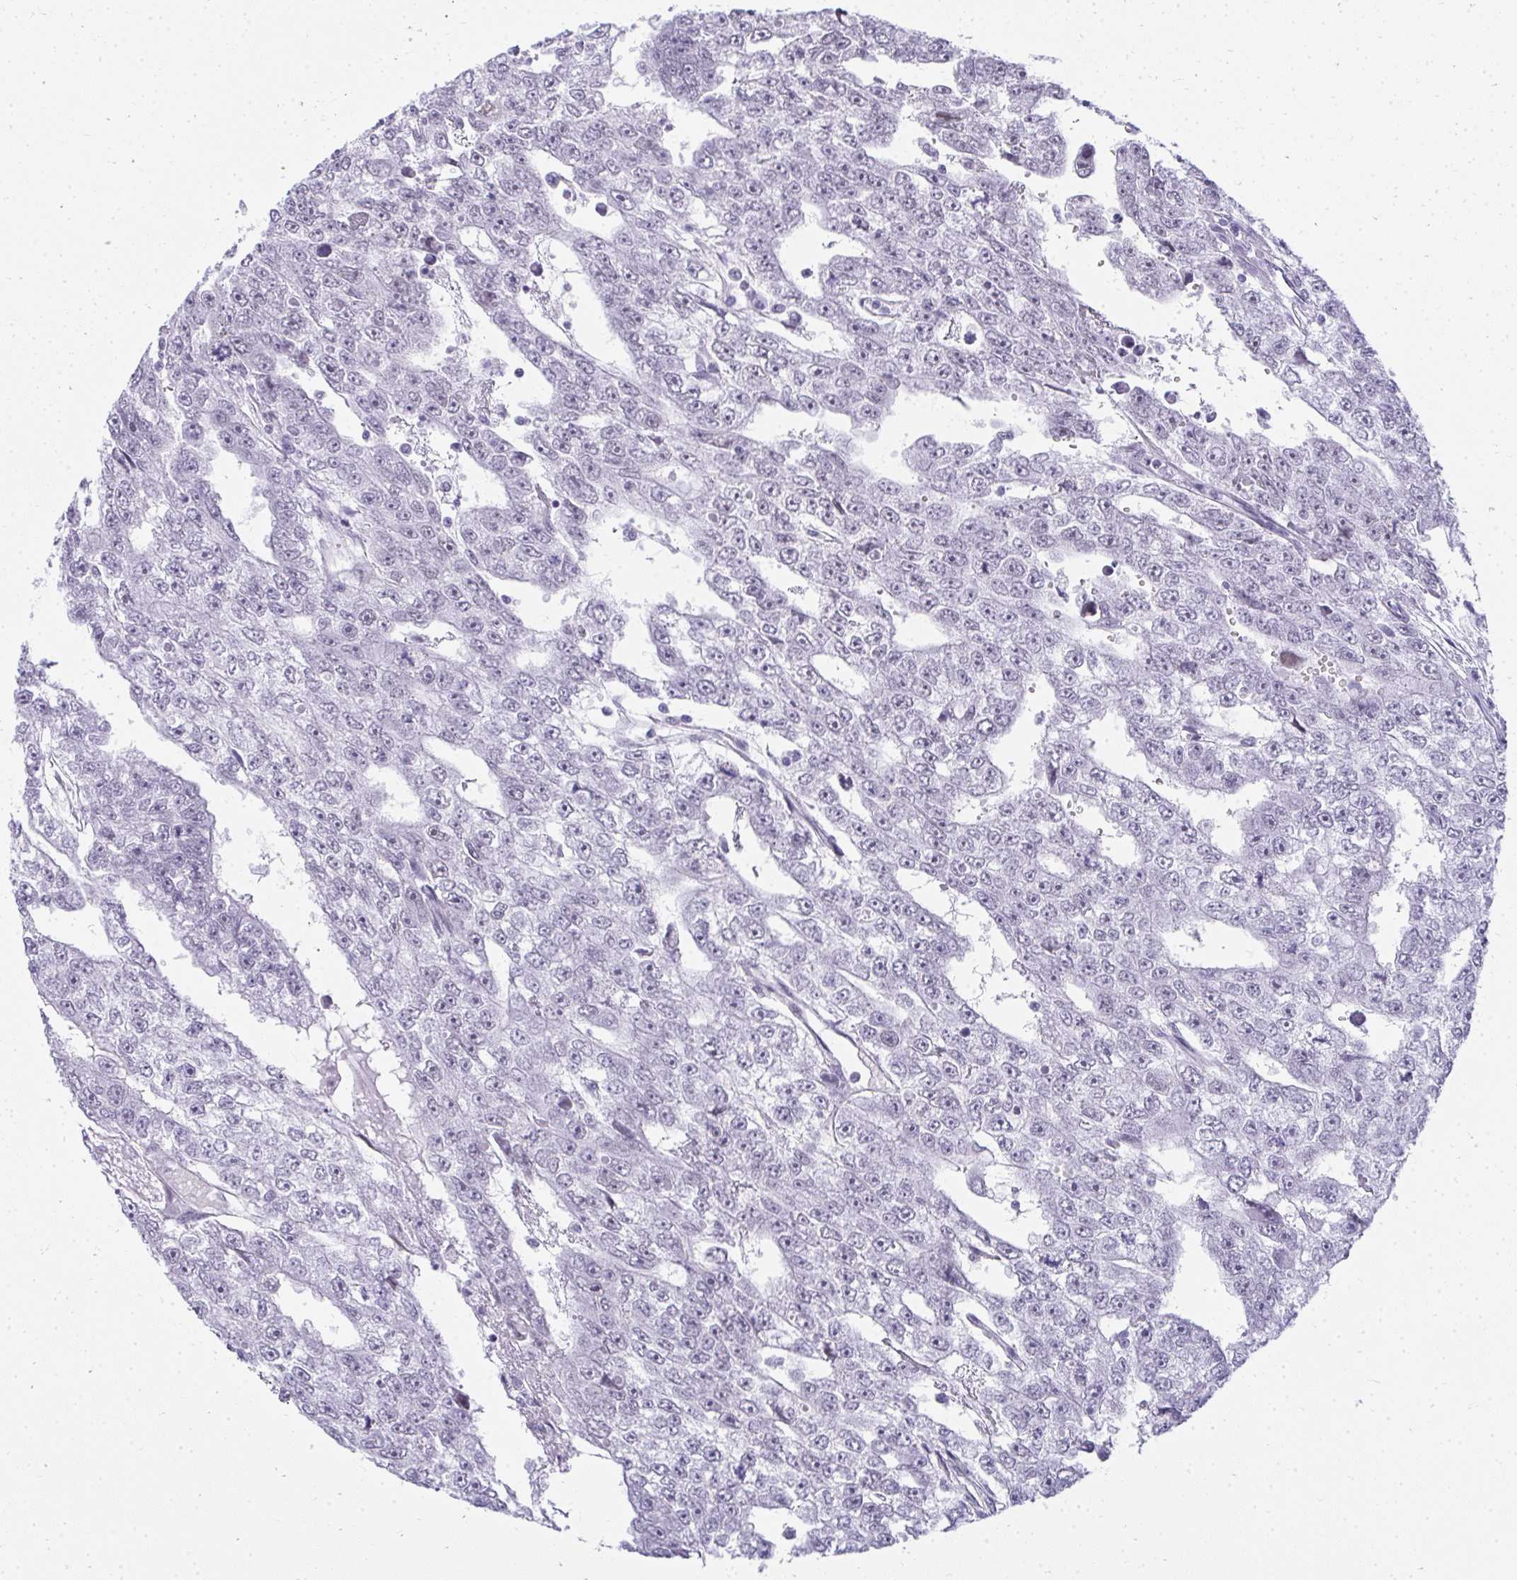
{"staining": {"intensity": "negative", "quantity": "none", "location": "none"}, "tissue": "testis cancer", "cell_type": "Tumor cells", "image_type": "cancer", "snomed": [{"axis": "morphology", "description": "Carcinoma, Embryonal, NOS"}, {"axis": "topography", "description": "Testis"}], "caption": "Tumor cells show no significant protein staining in testis embryonal carcinoma.", "gene": "PLA2G1B", "patient": {"sex": "male", "age": 20}}